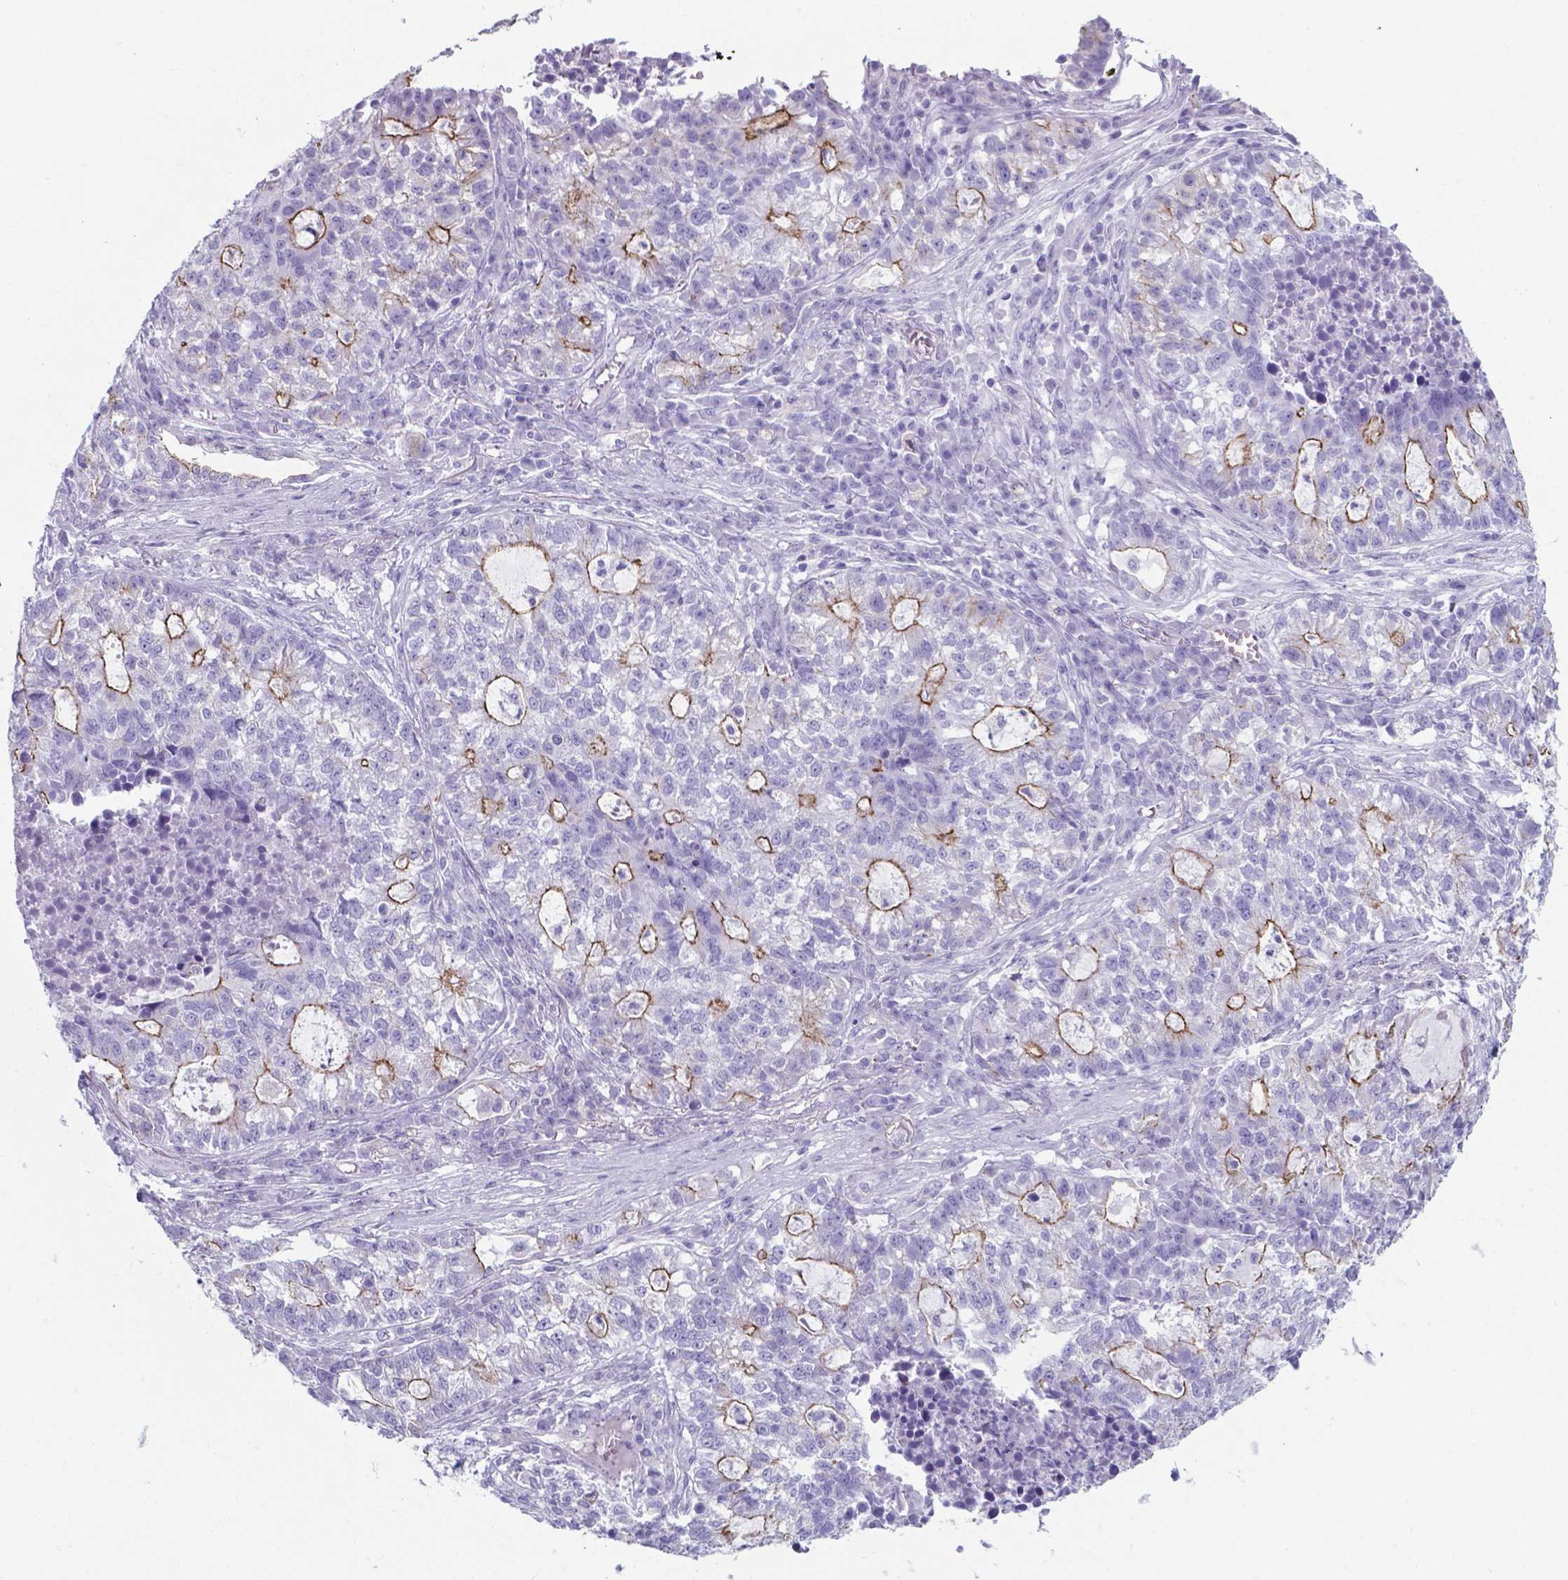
{"staining": {"intensity": "moderate", "quantity": "25%-75%", "location": "cytoplasmic/membranous"}, "tissue": "lung cancer", "cell_type": "Tumor cells", "image_type": "cancer", "snomed": [{"axis": "morphology", "description": "Adenocarcinoma, NOS"}, {"axis": "topography", "description": "Lung"}], "caption": "Tumor cells demonstrate moderate cytoplasmic/membranous positivity in approximately 25%-75% of cells in lung cancer.", "gene": "AP5B1", "patient": {"sex": "male", "age": 57}}